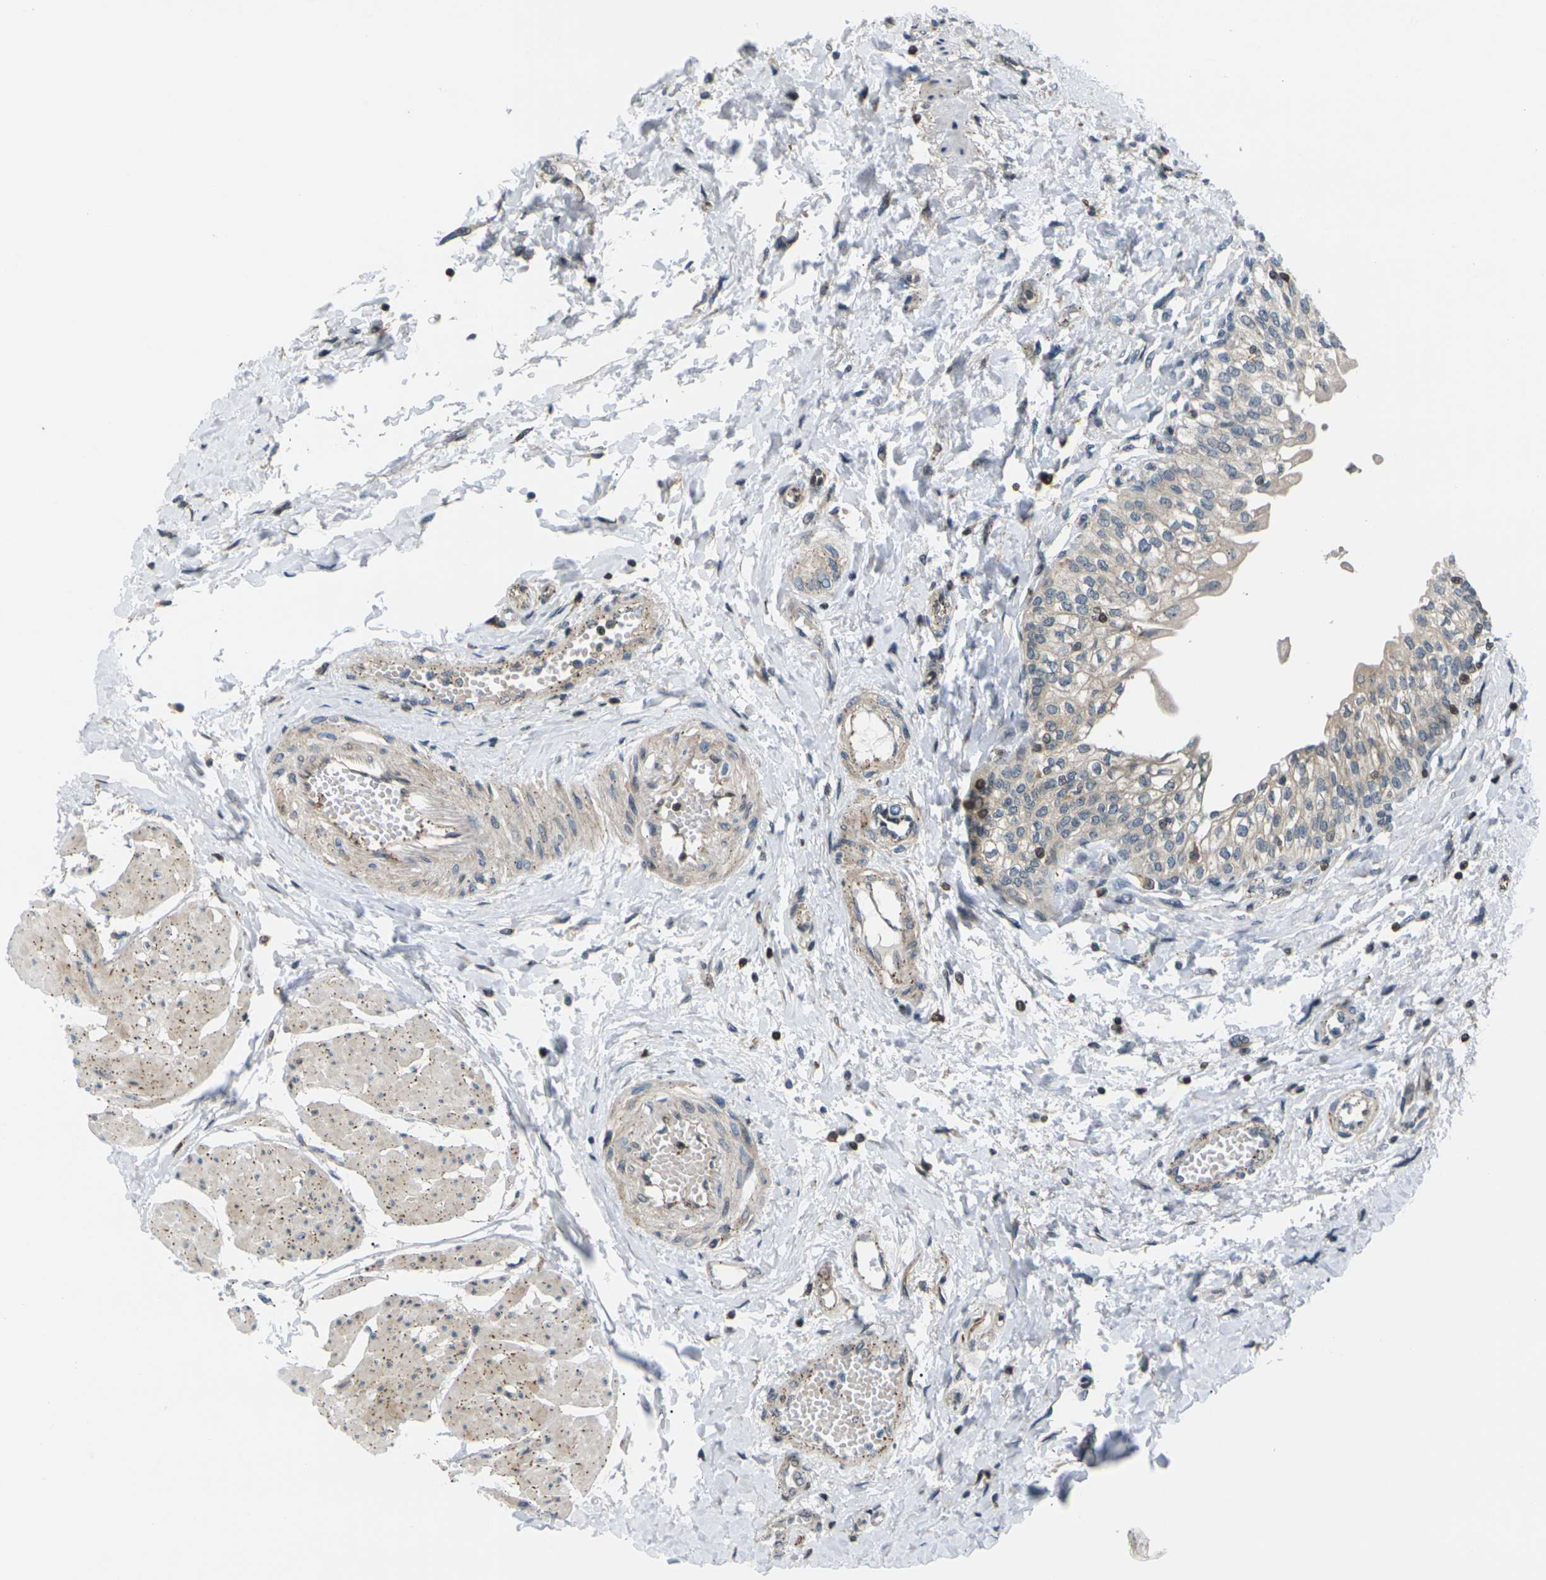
{"staining": {"intensity": "weak", "quantity": ">75%", "location": "cytoplasmic/membranous"}, "tissue": "urinary bladder", "cell_type": "Urothelial cells", "image_type": "normal", "snomed": [{"axis": "morphology", "description": "Normal tissue, NOS"}, {"axis": "topography", "description": "Urinary bladder"}], "caption": "A high-resolution micrograph shows immunohistochemistry (IHC) staining of benign urinary bladder, which reveals weak cytoplasmic/membranous expression in approximately >75% of urothelial cells. The staining was performed using DAB, with brown indicating positive protein expression. Nuclei are stained blue with hematoxylin.", "gene": "RPS6KA3", "patient": {"sex": "male", "age": 55}}